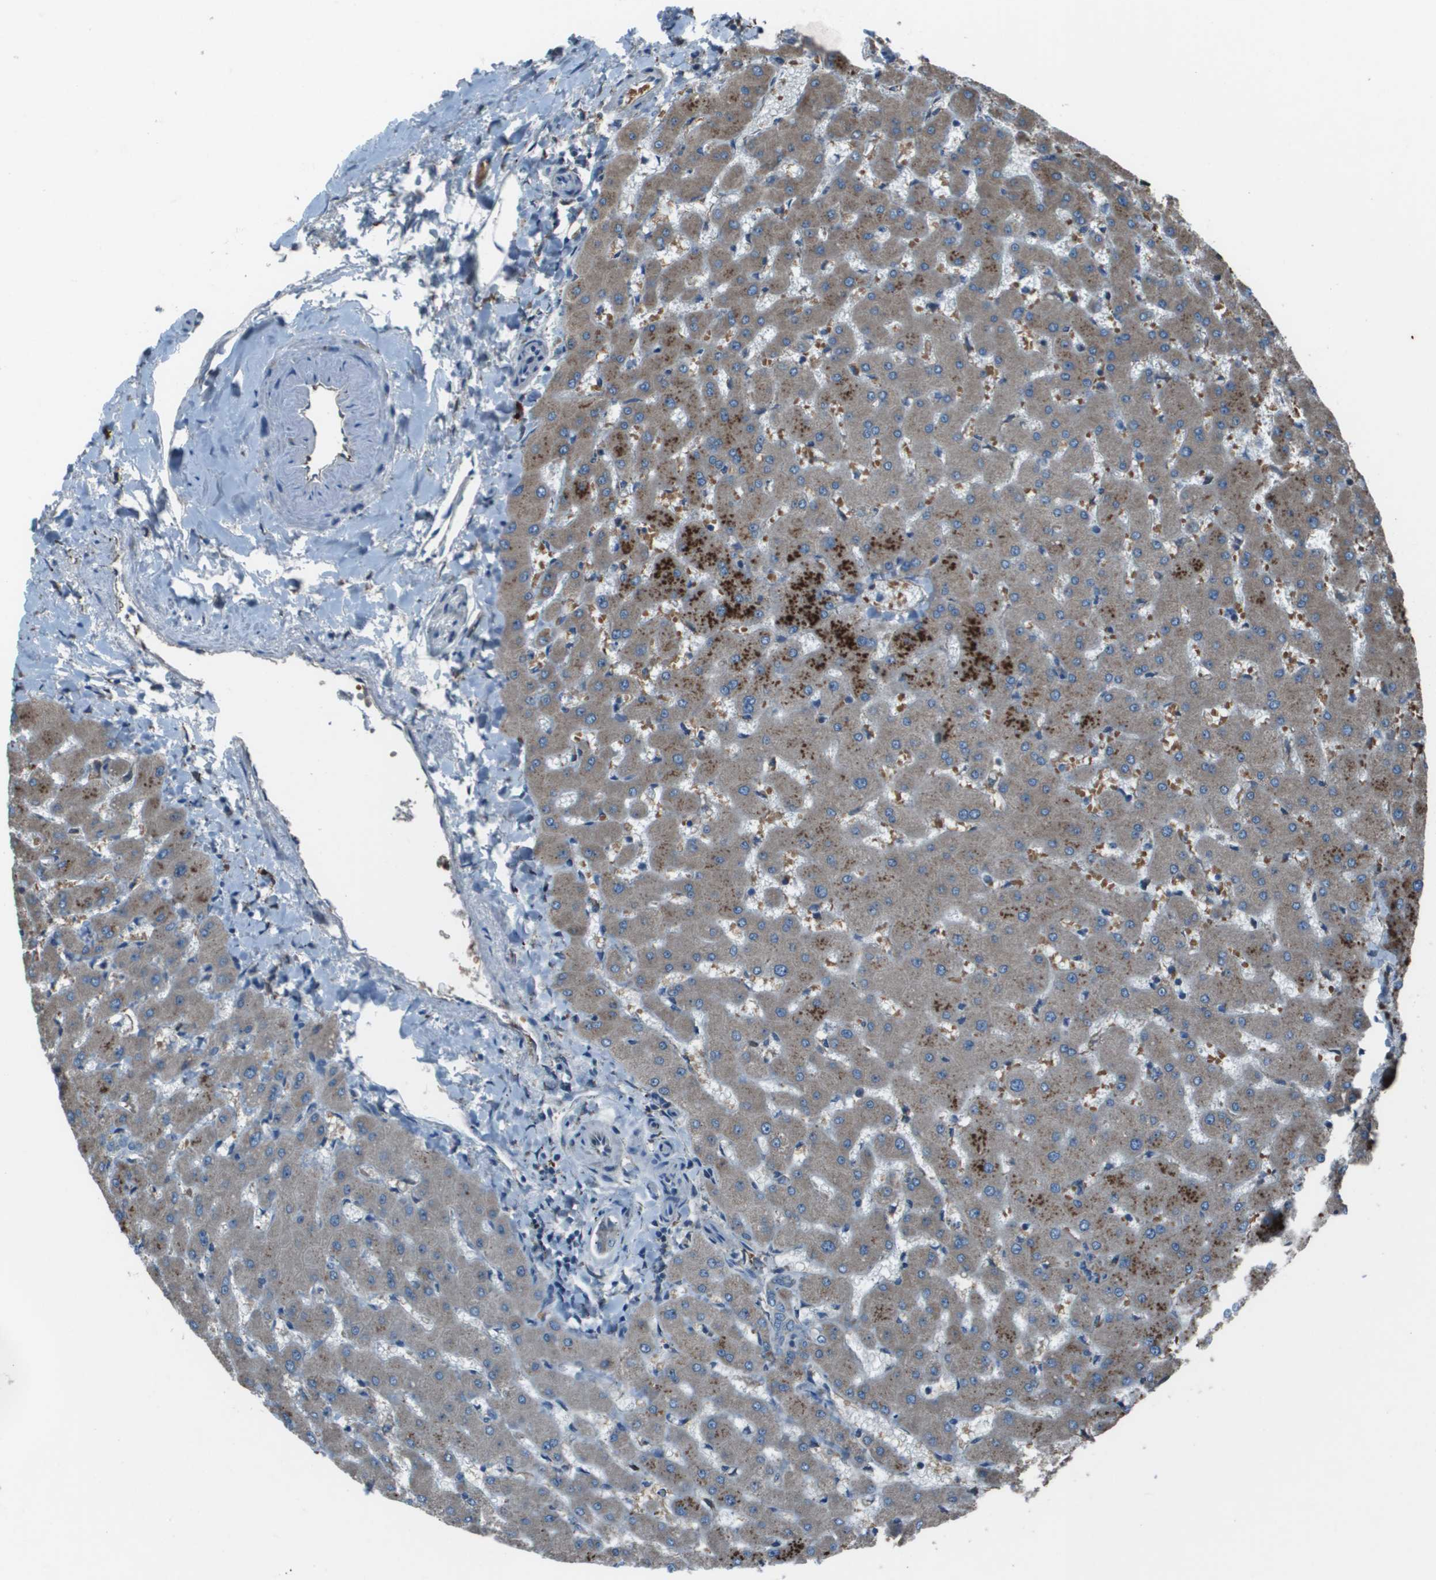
{"staining": {"intensity": "weak", "quantity": "<25%", "location": "cytoplasmic/membranous"}, "tissue": "liver", "cell_type": "Cholangiocytes", "image_type": "normal", "snomed": [{"axis": "morphology", "description": "Normal tissue, NOS"}, {"axis": "topography", "description": "Liver"}], "caption": "Immunohistochemistry of normal human liver shows no expression in cholangiocytes.", "gene": "UTS2", "patient": {"sex": "female", "age": 63}}